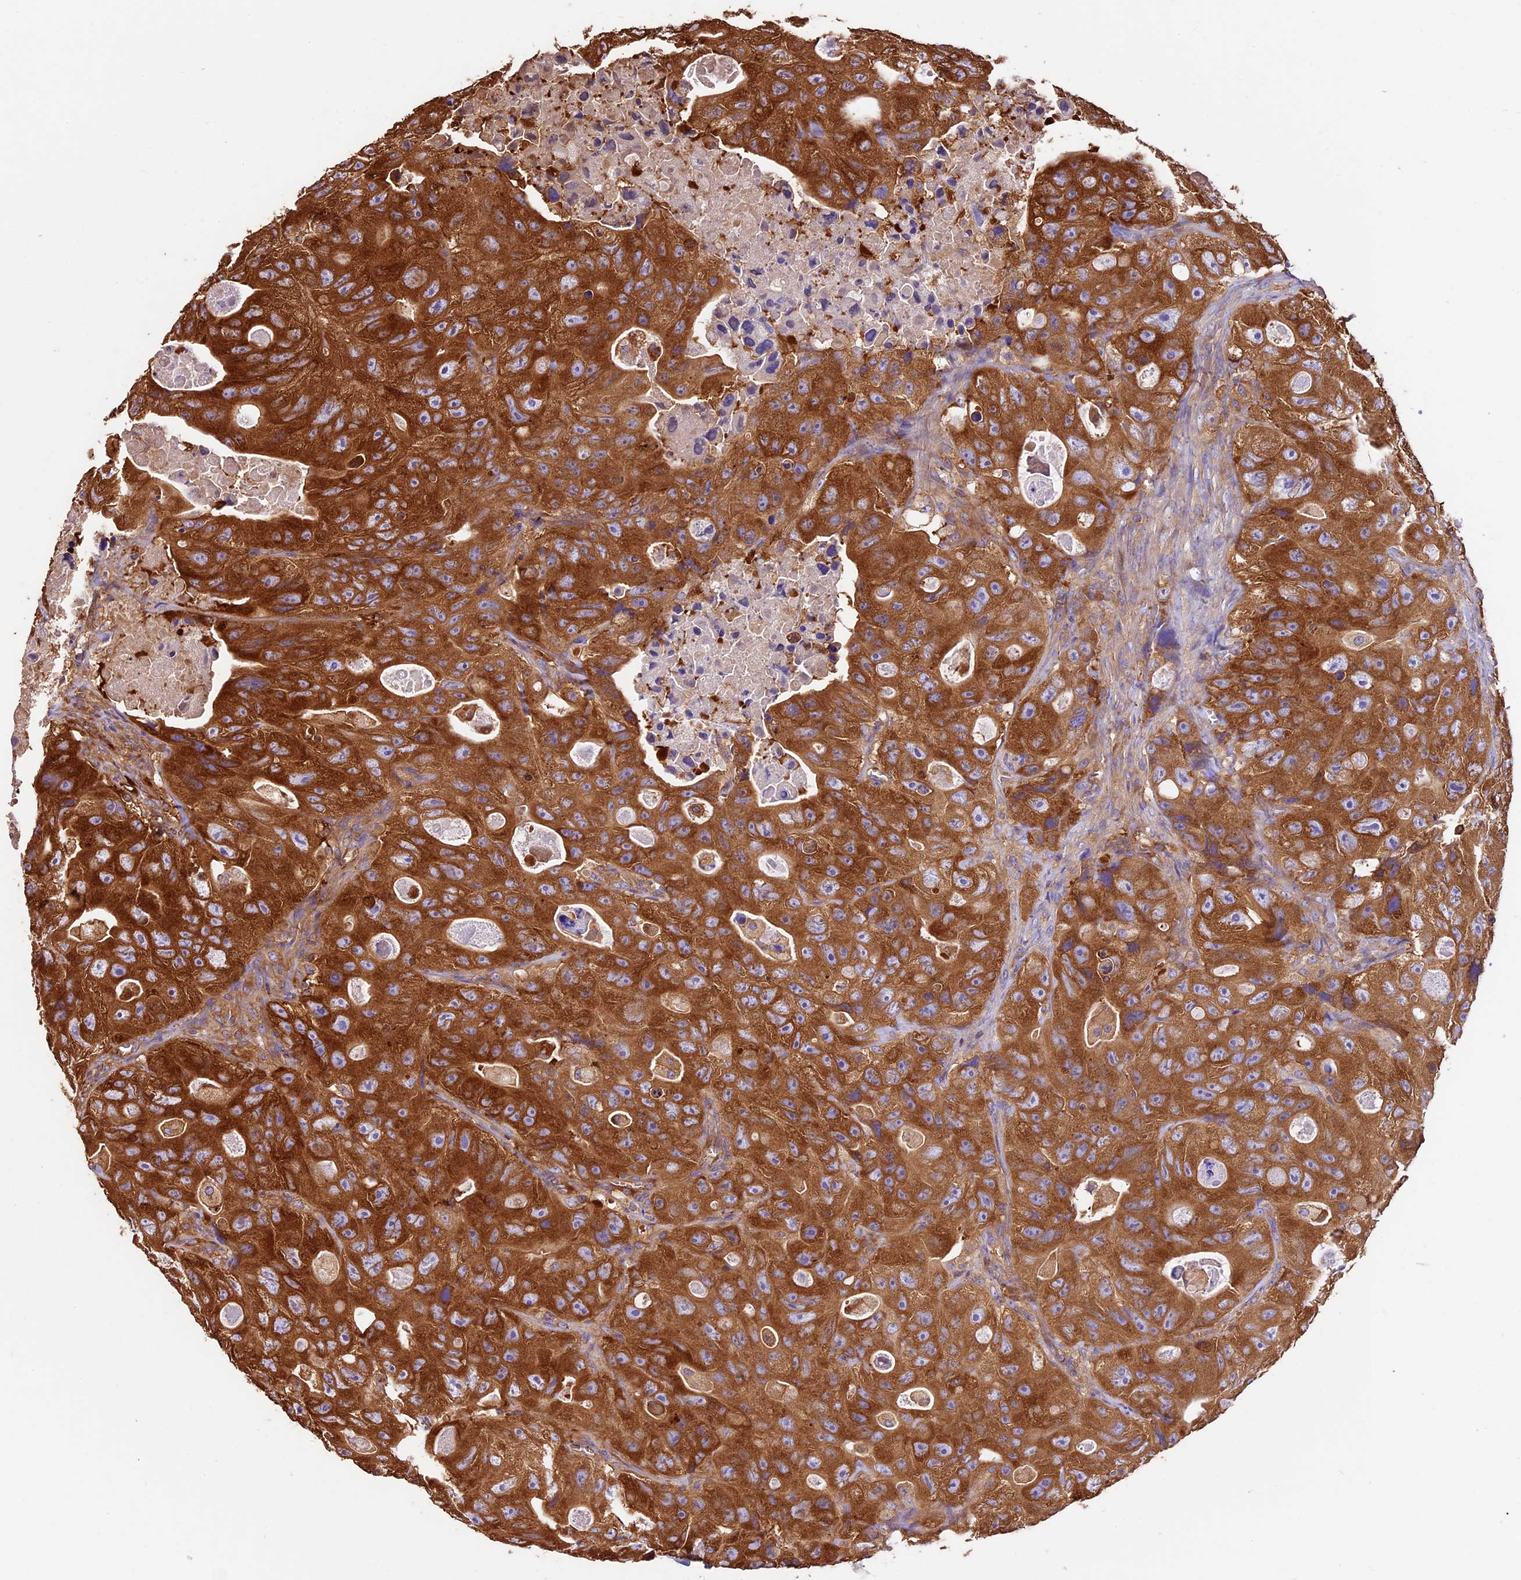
{"staining": {"intensity": "strong", "quantity": ">75%", "location": "cytoplasmic/membranous"}, "tissue": "colorectal cancer", "cell_type": "Tumor cells", "image_type": "cancer", "snomed": [{"axis": "morphology", "description": "Adenocarcinoma, NOS"}, {"axis": "topography", "description": "Colon"}], "caption": "Colorectal cancer stained with a brown dye shows strong cytoplasmic/membranous positive expression in about >75% of tumor cells.", "gene": "KARS1", "patient": {"sex": "female", "age": 46}}